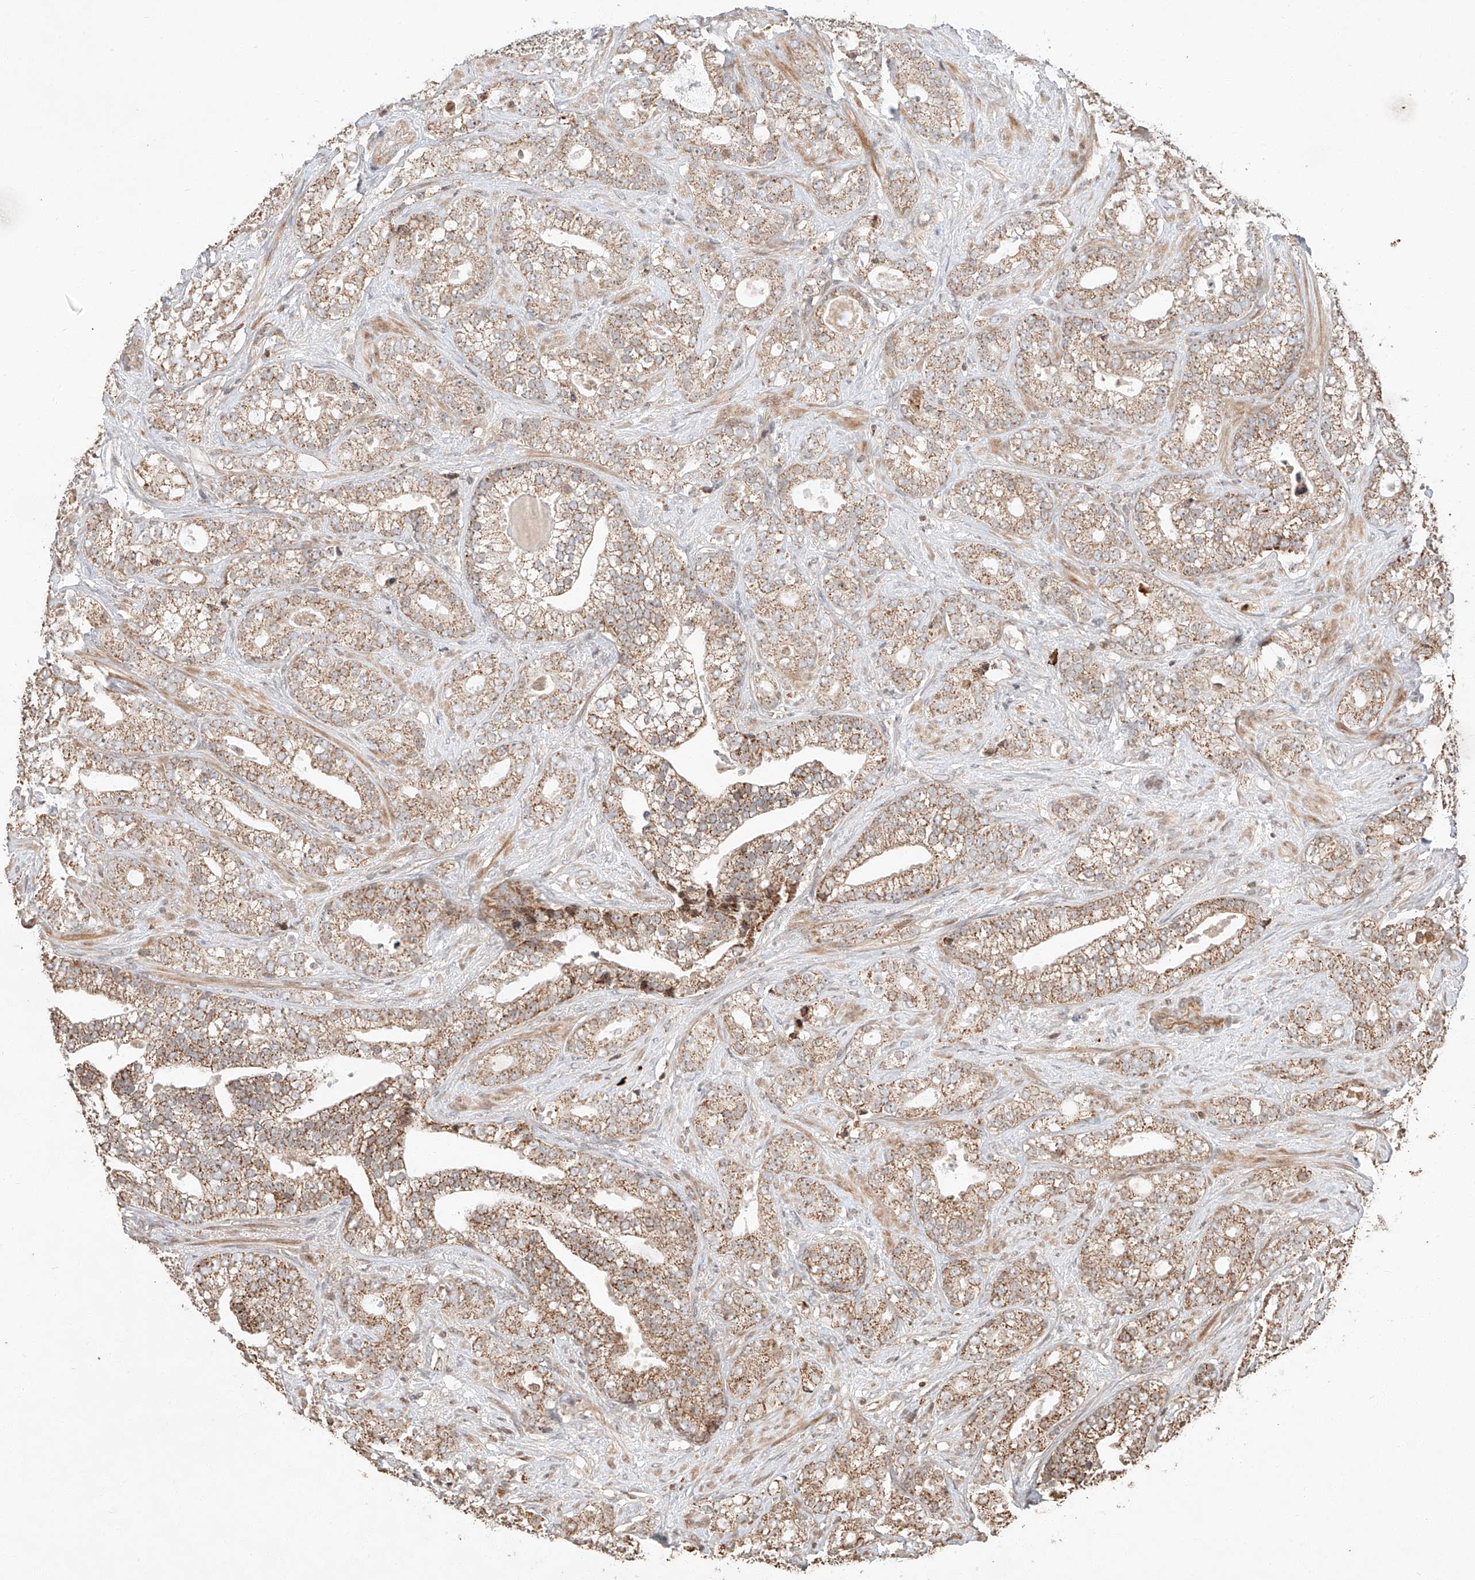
{"staining": {"intensity": "moderate", "quantity": "25%-75%", "location": "cytoplasmic/membranous"}, "tissue": "prostate cancer", "cell_type": "Tumor cells", "image_type": "cancer", "snomed": [{"axis": "morphology", "description": "Adenocarcinoma, High grade"}, {"axis": "topography", "description": "Prostate and seminal vesicle, NOS"}], "caption": "A brown stain labels moderate cytoplasmic/membranous expression of a protein in prostate high-grade adenocarcinoma tumor cells. (DAB IHC with brightfield microscopy, high magnification).", "gene": "ARHGAP33", "patient": {"sex": "male", "age": 67}}